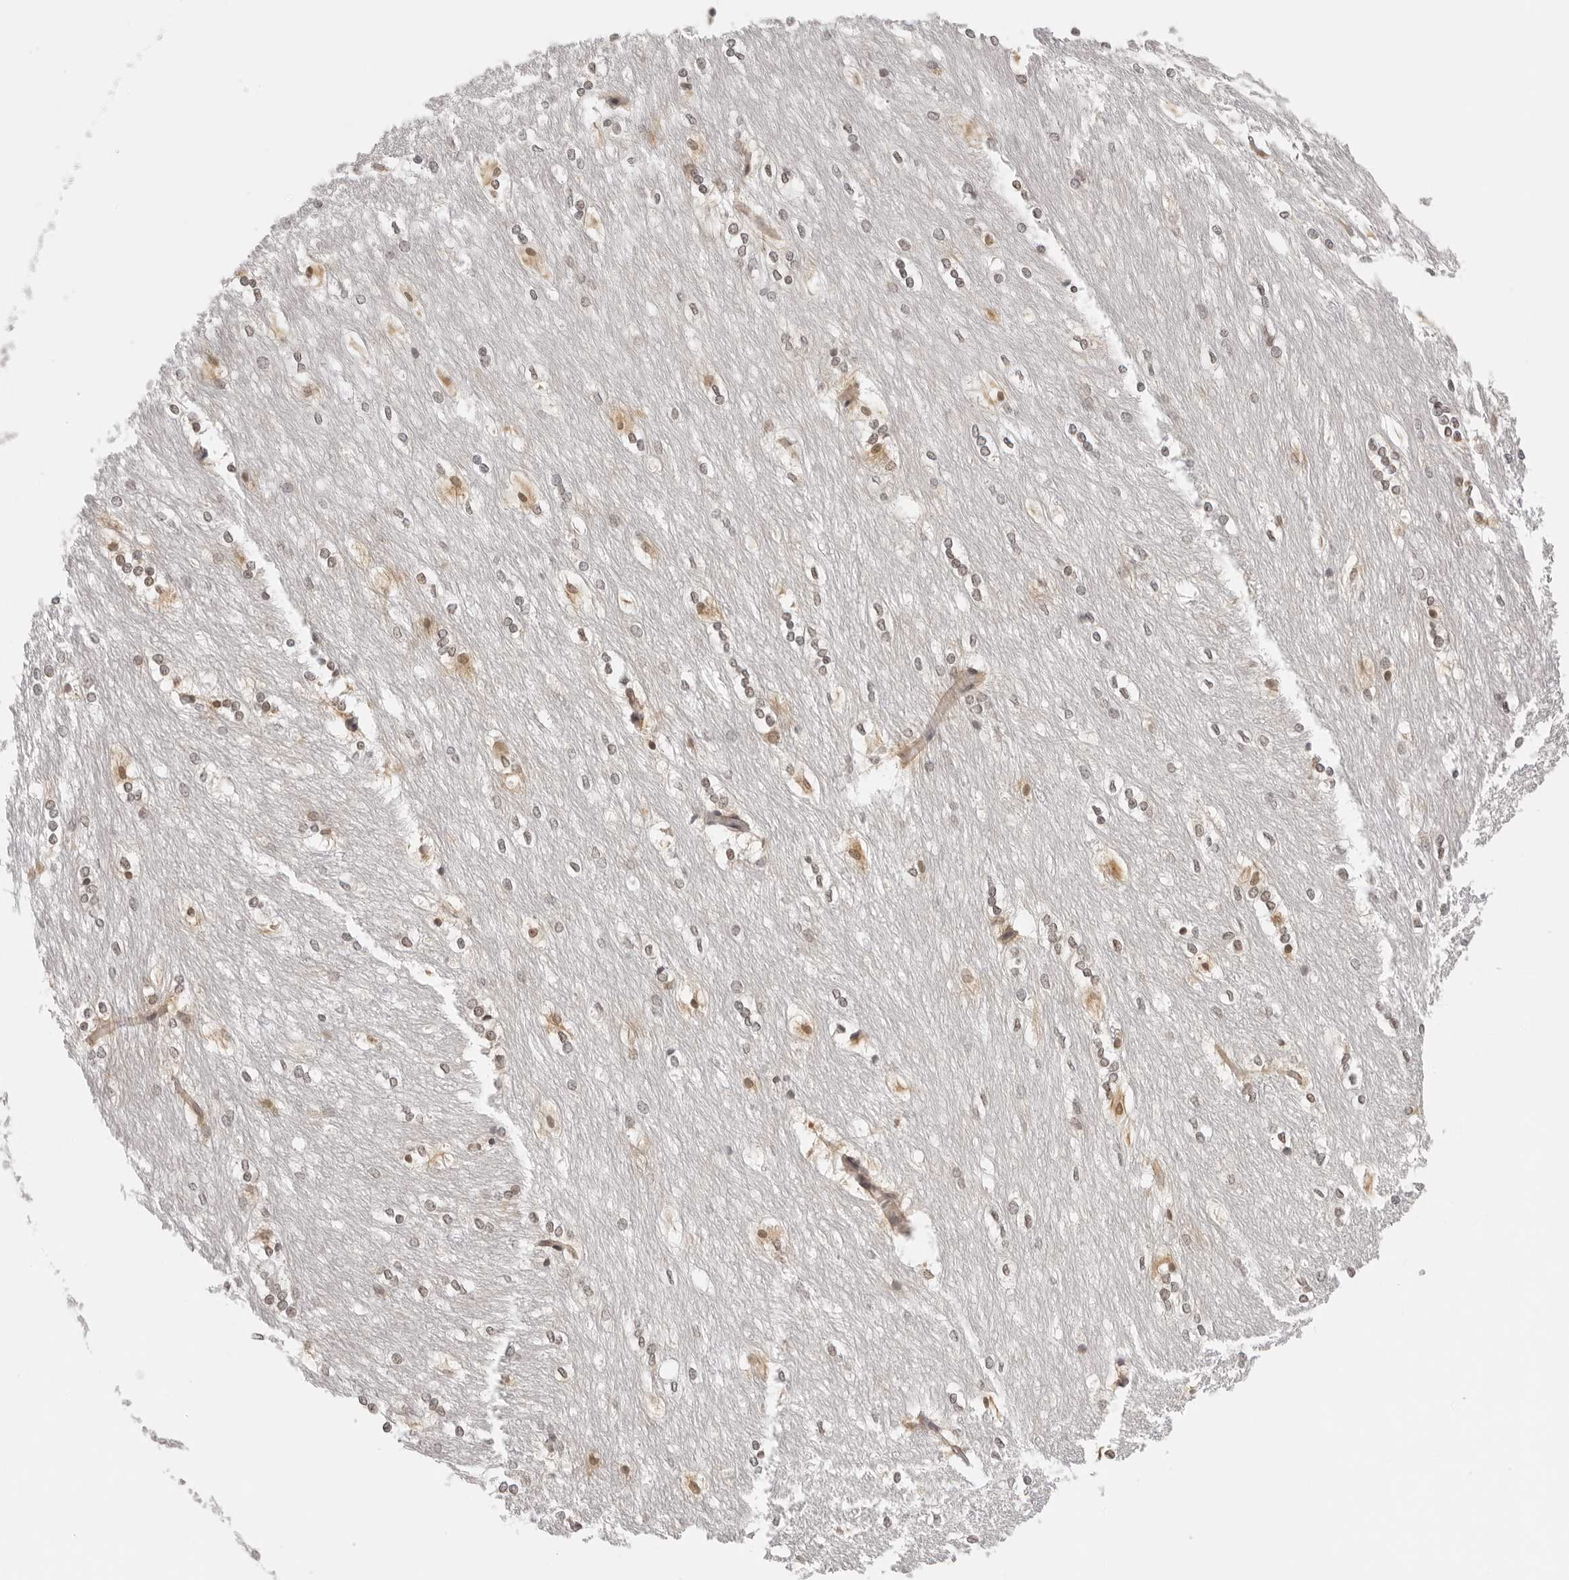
{"staining": {"intensity": "moderate", "quantity": "25%-75%", "location": "nuclear"}, "tissue": "caudate", "cell_type": "Glial cells", "image_type": "normal", "snomed": [{"axis": "morphology", "description": "Normal tissue, NOS"}, {"axis": "topography", "description": "Lateral ventricle wall"}], "caption": "Protein staining of unremarkable caudate exhibits moderate nuclear staining in approximately 25%-75% of glial cells.", "gene": "WDR77", "patient": {"sex": "female", "age": 19}}